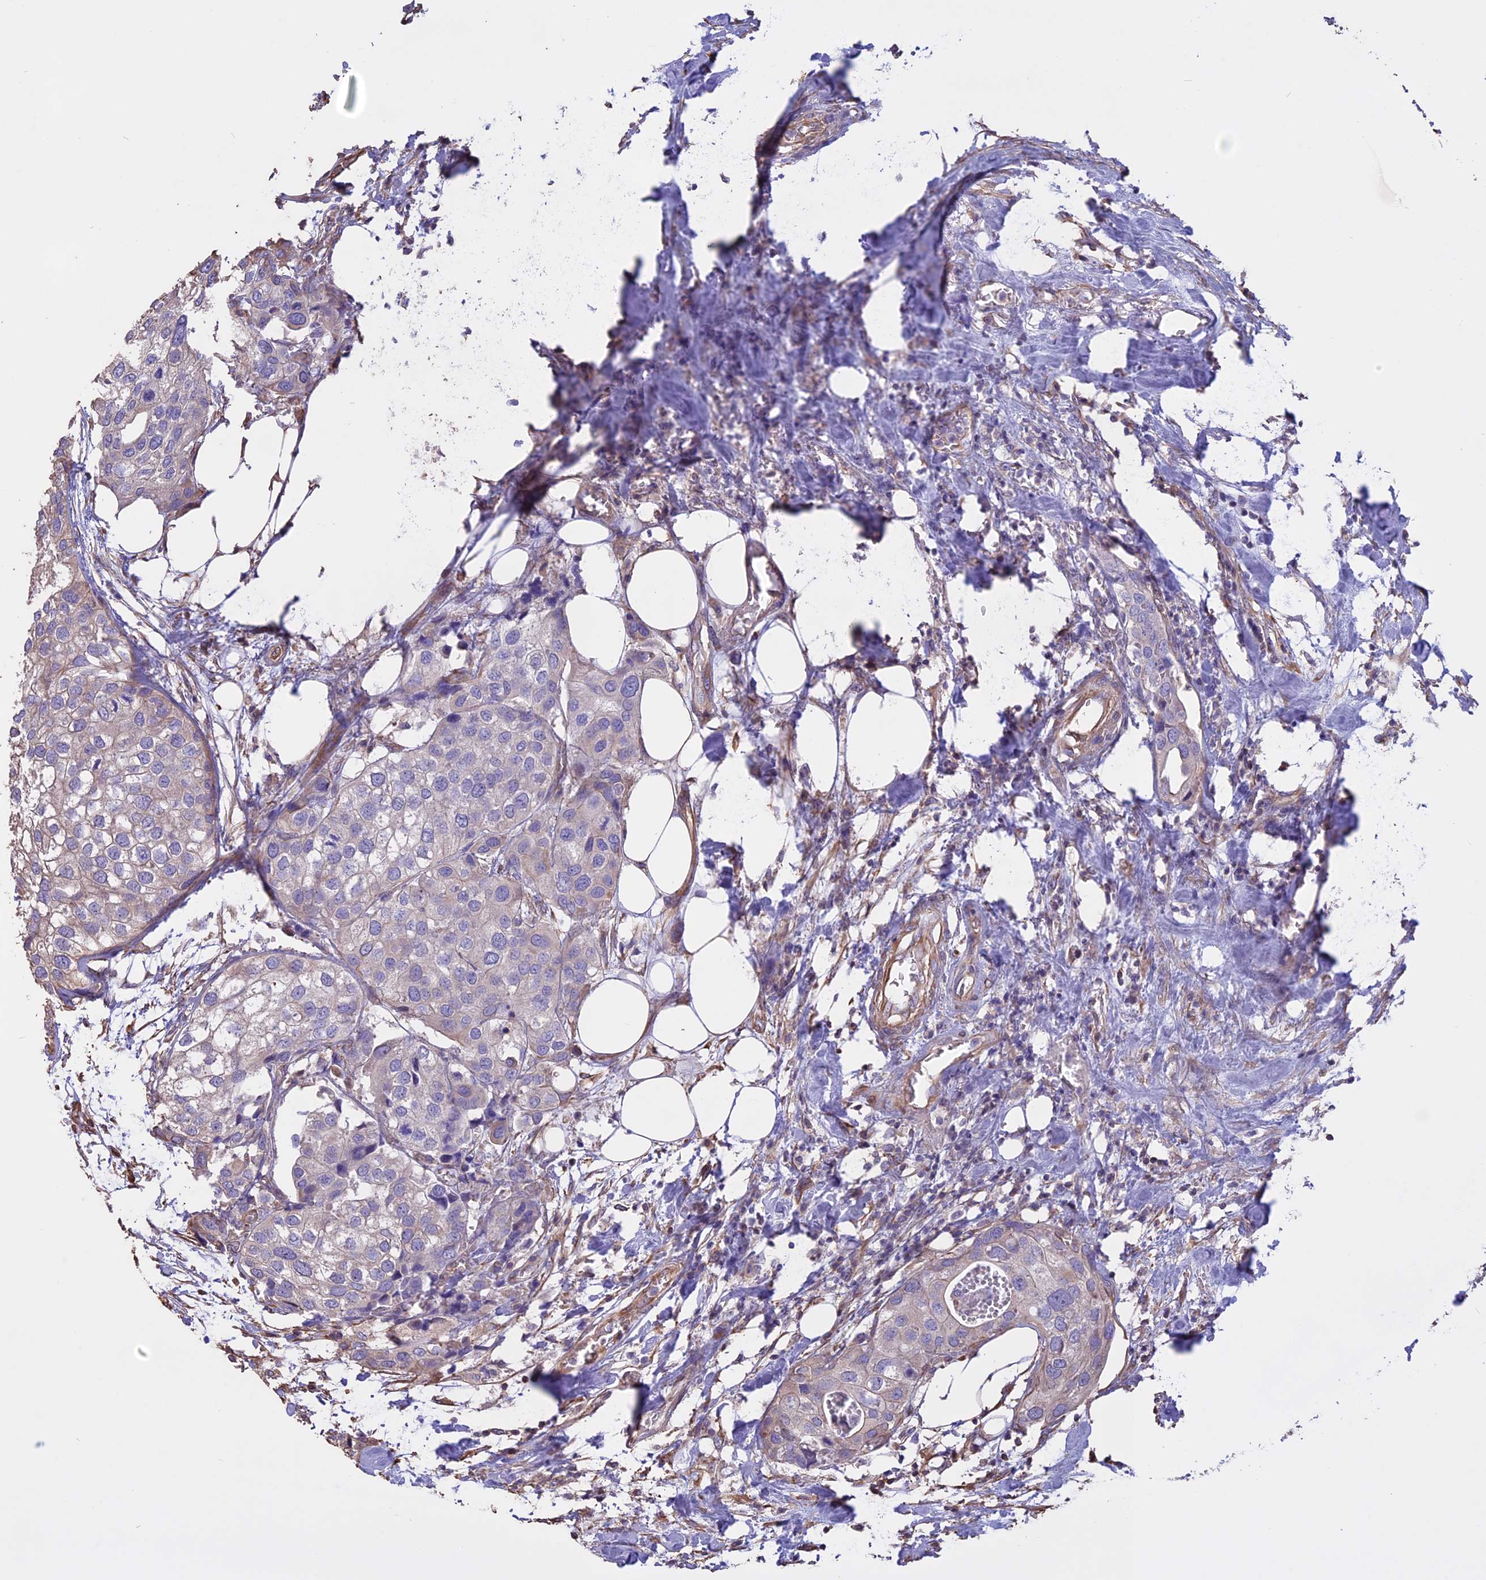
{"staining": {"intensity": "negative", "quantity": "none", "location": "none"}, "tissue": "urothelial cancer", "cell_type": "Tumor cells", "image_type": "cancer", "snomed": [{"axis": "morphology", "description": "Urothelial carcinoma, High grade"}, {"axis": "topography", "description": "Urinary bladder"}], "caption": "DAB (3,3'-diaminobenzidine) immunohistochemical staining of human high-grade urothelial carcinoma displays no significant staining in tumor cells. (DAB IHC with hematoxylin counter stain).", "gene": "CCDC148", "patient": {"sex": "male", "age": 64}}